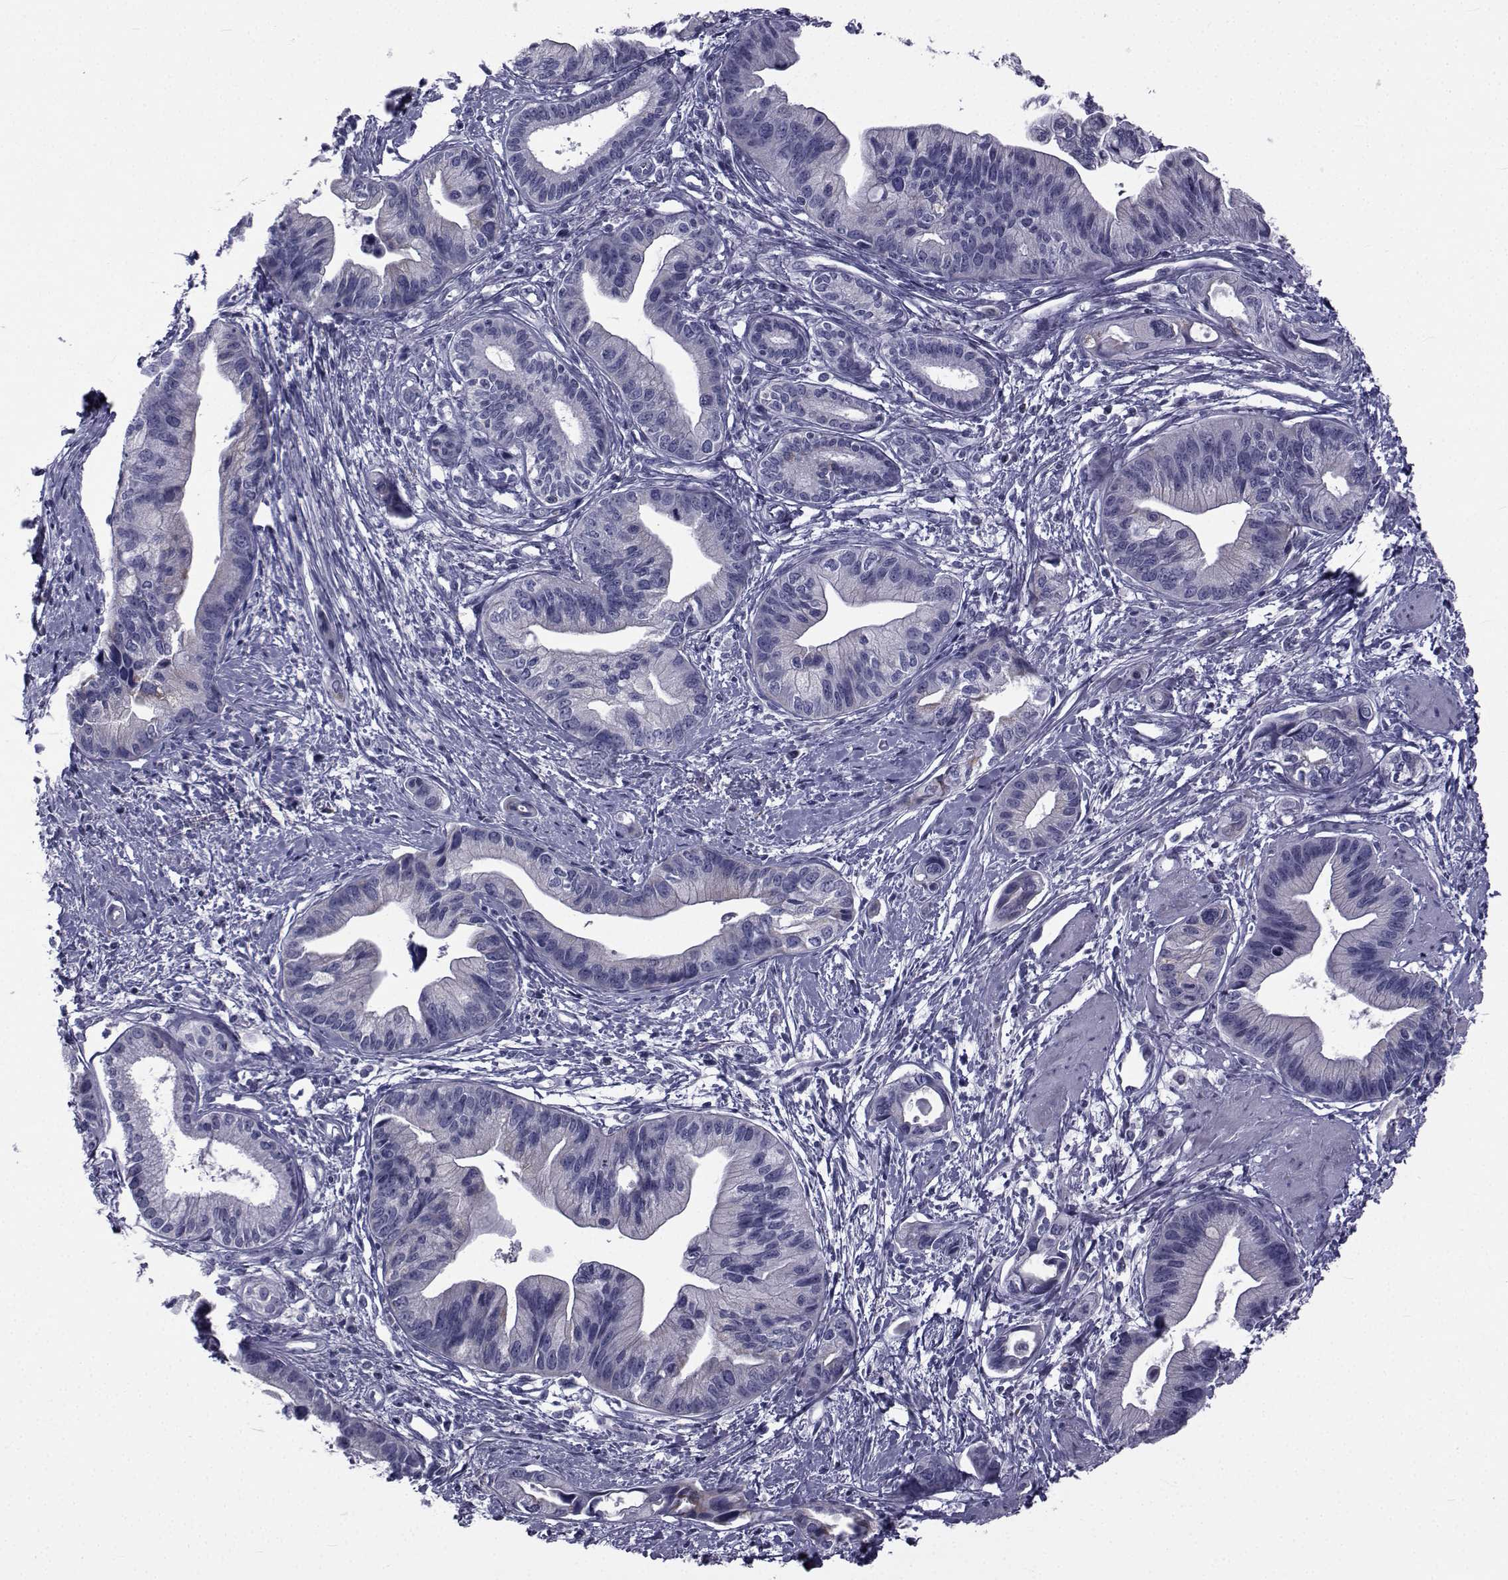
{"staining": {"intensity": "negative", "quantity": "none", "location": "none"}, "tissue": "pancreatic cancer", "cell_type": "Tumor cells", "image_type": "cancer", "snomed": [{"axis": "morphology", "description": "Adenocarcinoma, NOS"}, {"axis": "topography", "description": "Pancreas"}], "caption": "A high-resolution histopathology image shows immunohistochemistry (IHC) staining of pancreatic cancer (adenocarcinoma), which displays no significant expression in tumor cells.", "gene": "FDXR", "patient": {"sex": "female", "age": 61}}